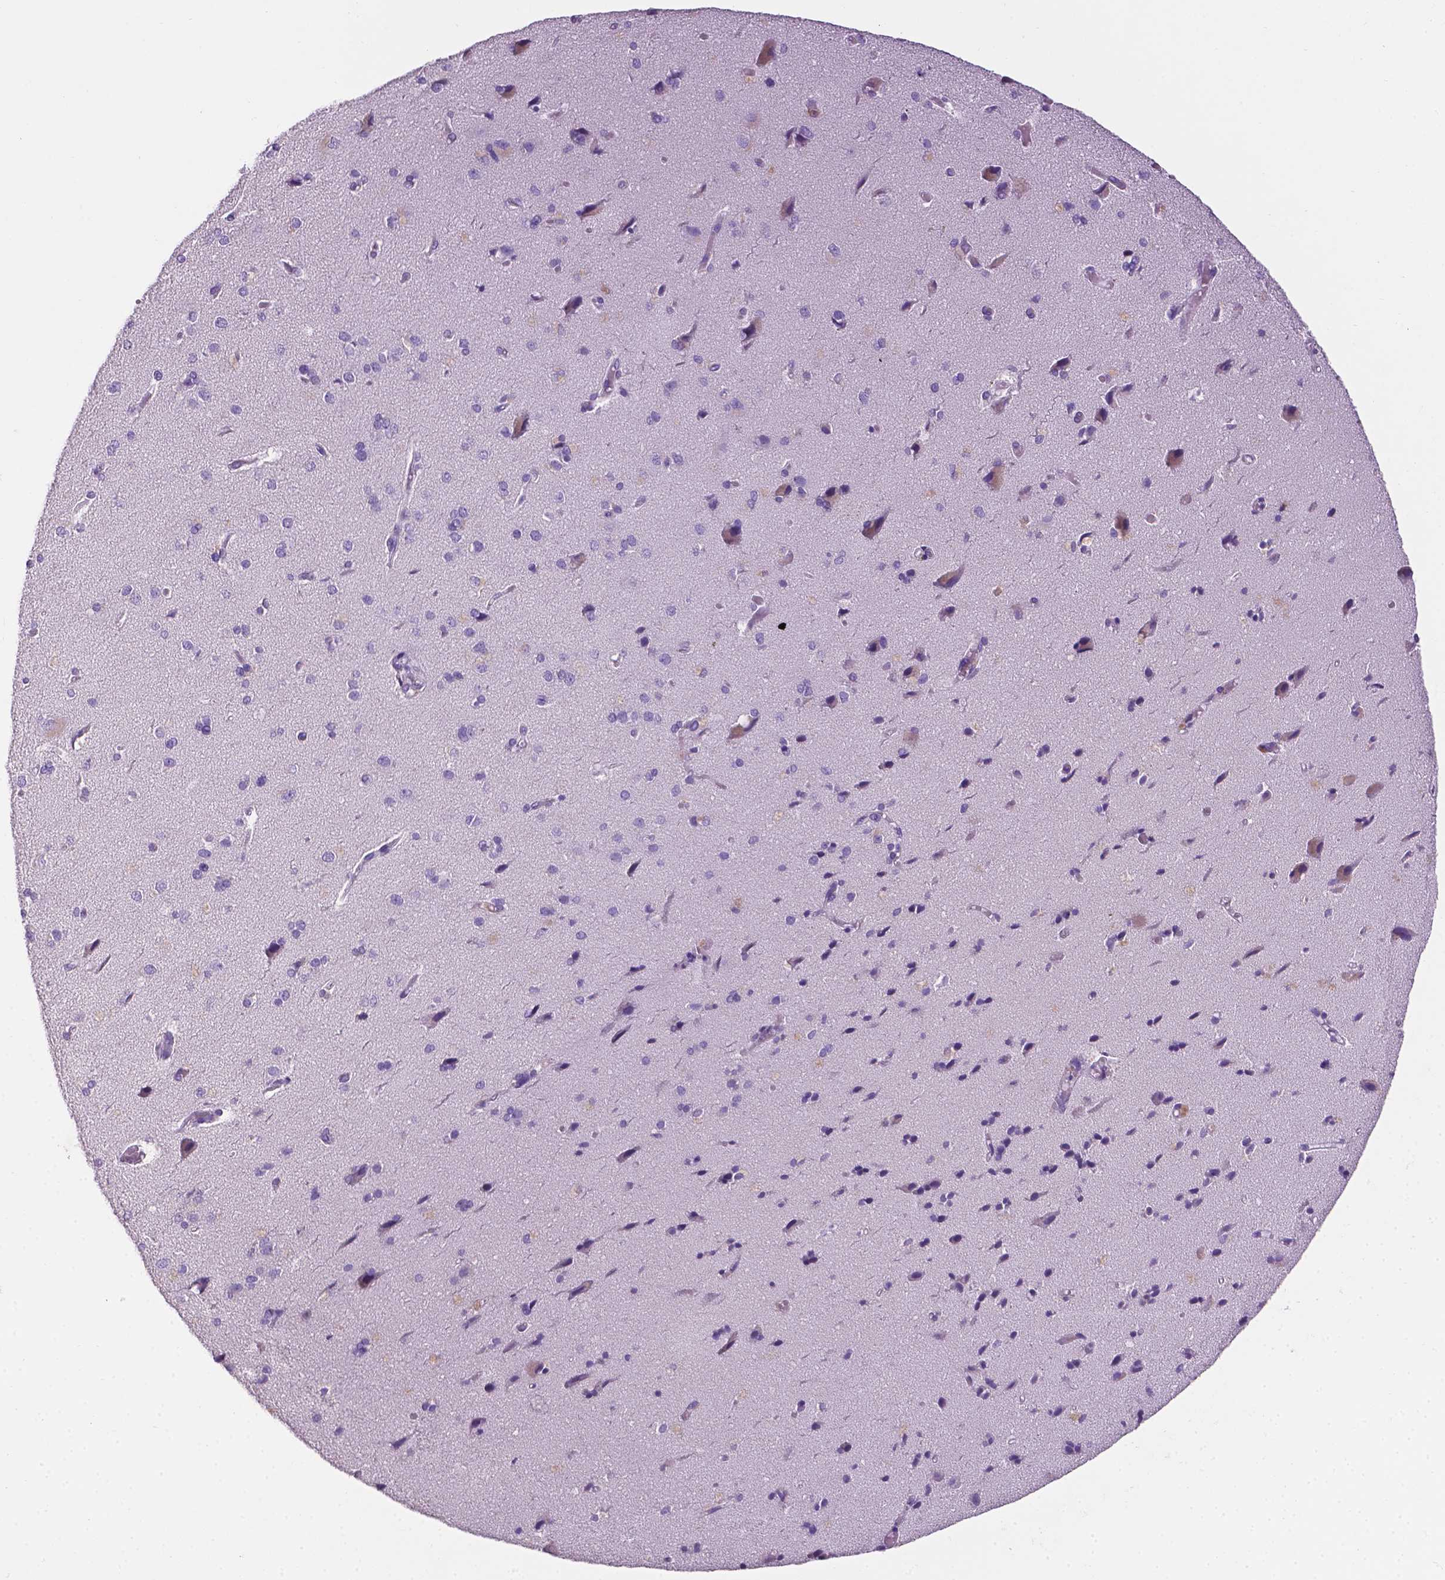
{"staining": {"intensity": "negative", "quantity": "none", "location": "none"}, "tissue": "cerebral cortex", "cell_type": "Endothelial cells", "image_type": "normal", "snomed": [{"axis": "morphology", "description": "Normal tissue, NOS"}, {"axis": "morphology", "description": "Glioma, malignant, High grade"}, {"axis": "topography", "description": "Cerebral cortex"}], "caption": "Protein analysis of benign cerebral cortex exhibits no significant expression in endothelial cells.", "gene": "TACSTD2", "patient": {"sex": "male", "age": 71}}